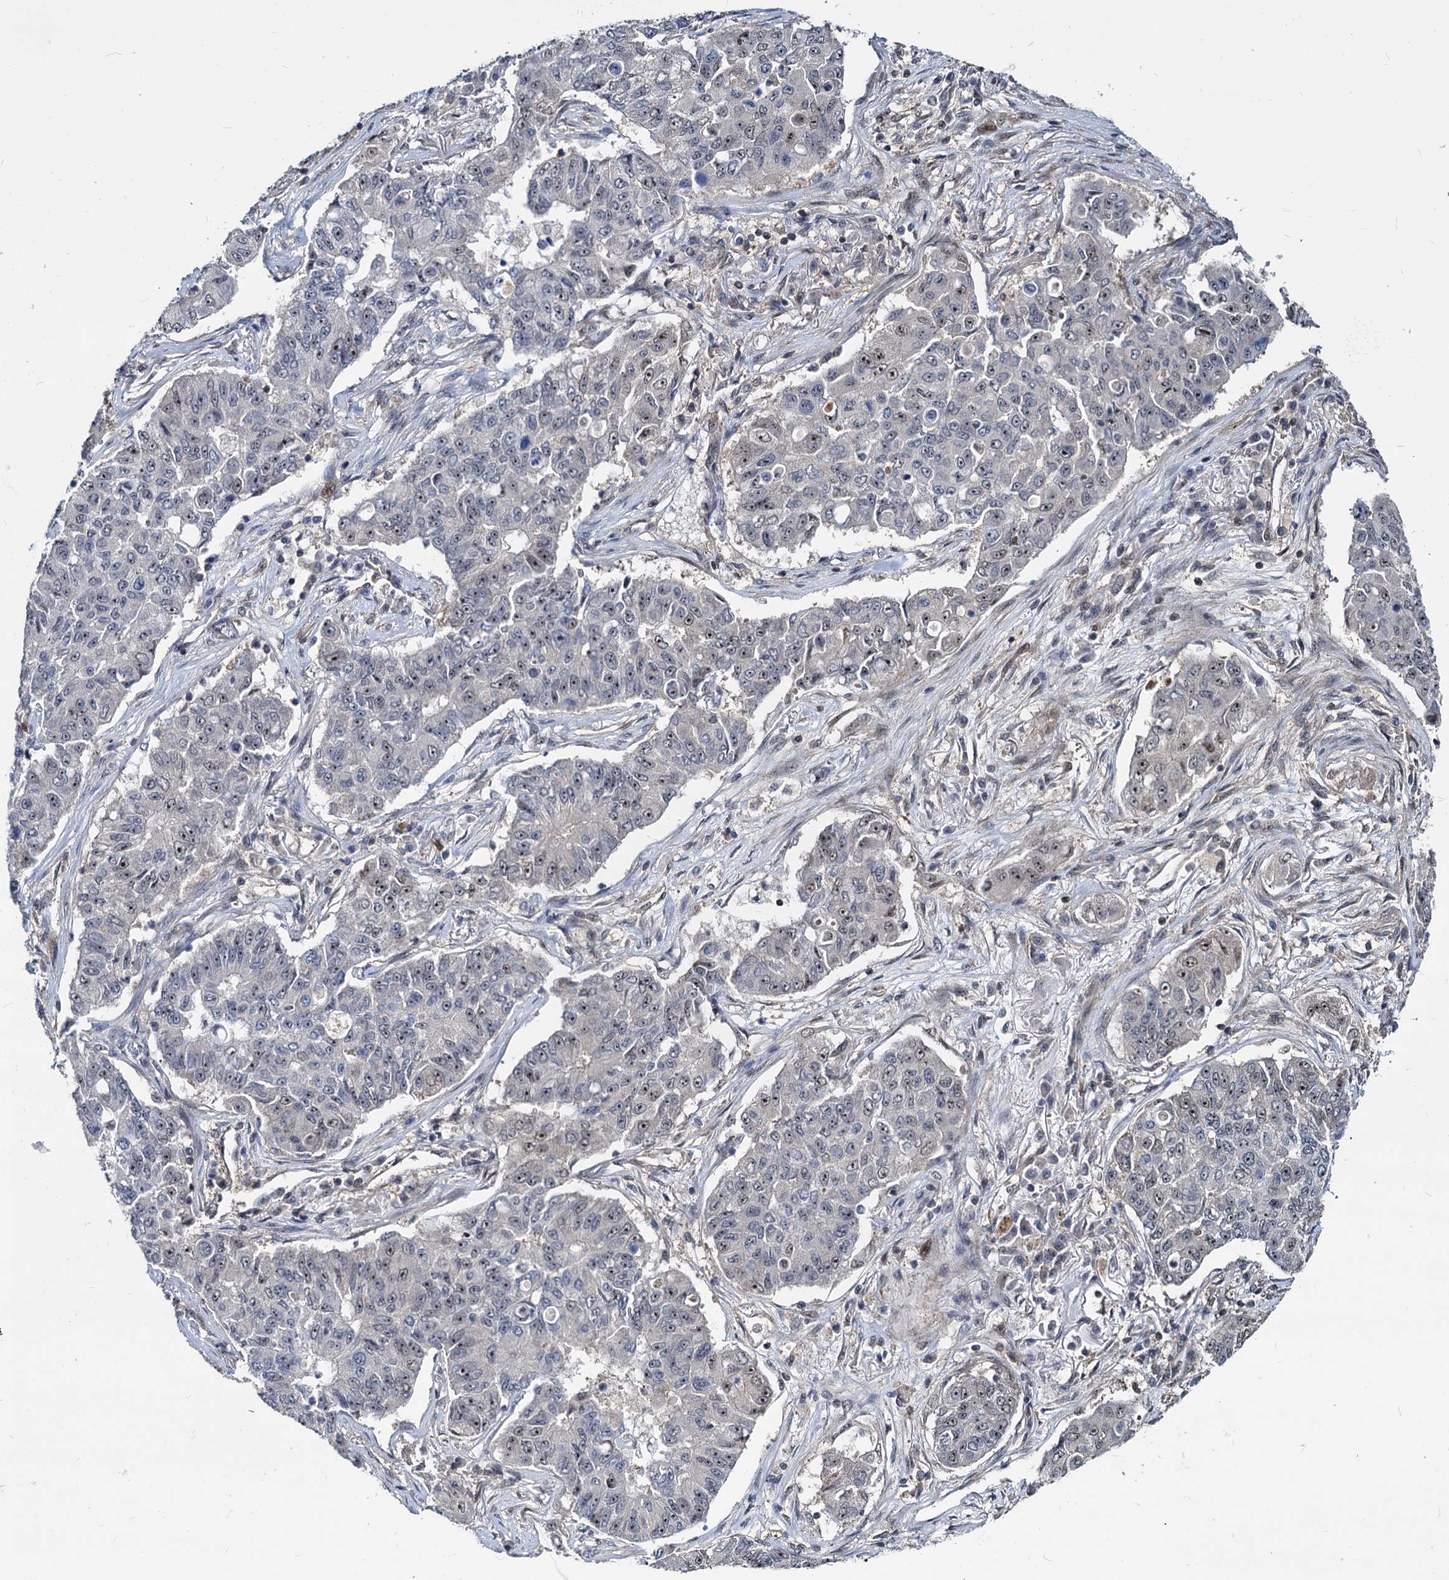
{"staining": {"intensity": "weak", "quantity": "<25%", "location": "nuclear"}, "tissue": "lung cancer", "cell_type": "Tumor cells", "image_type": "cancer", "snomed": [{"axis": "morphology", "description": "Squamous cell carcinoma, NOS"}, {"axis": "topography", "description": "Lung"}], "caption": "IHC photomicrograph of neoplastic tissue: human lung cancer stained with DAB (3,3'-diaminobenzidine) exhibits no significant protein expression in tumor cells. (DAB IHC visualized using brightfield microscopy, high magnification).", "gene": "UBLCP1", "patient": {"sex": "male", "age": 74}}